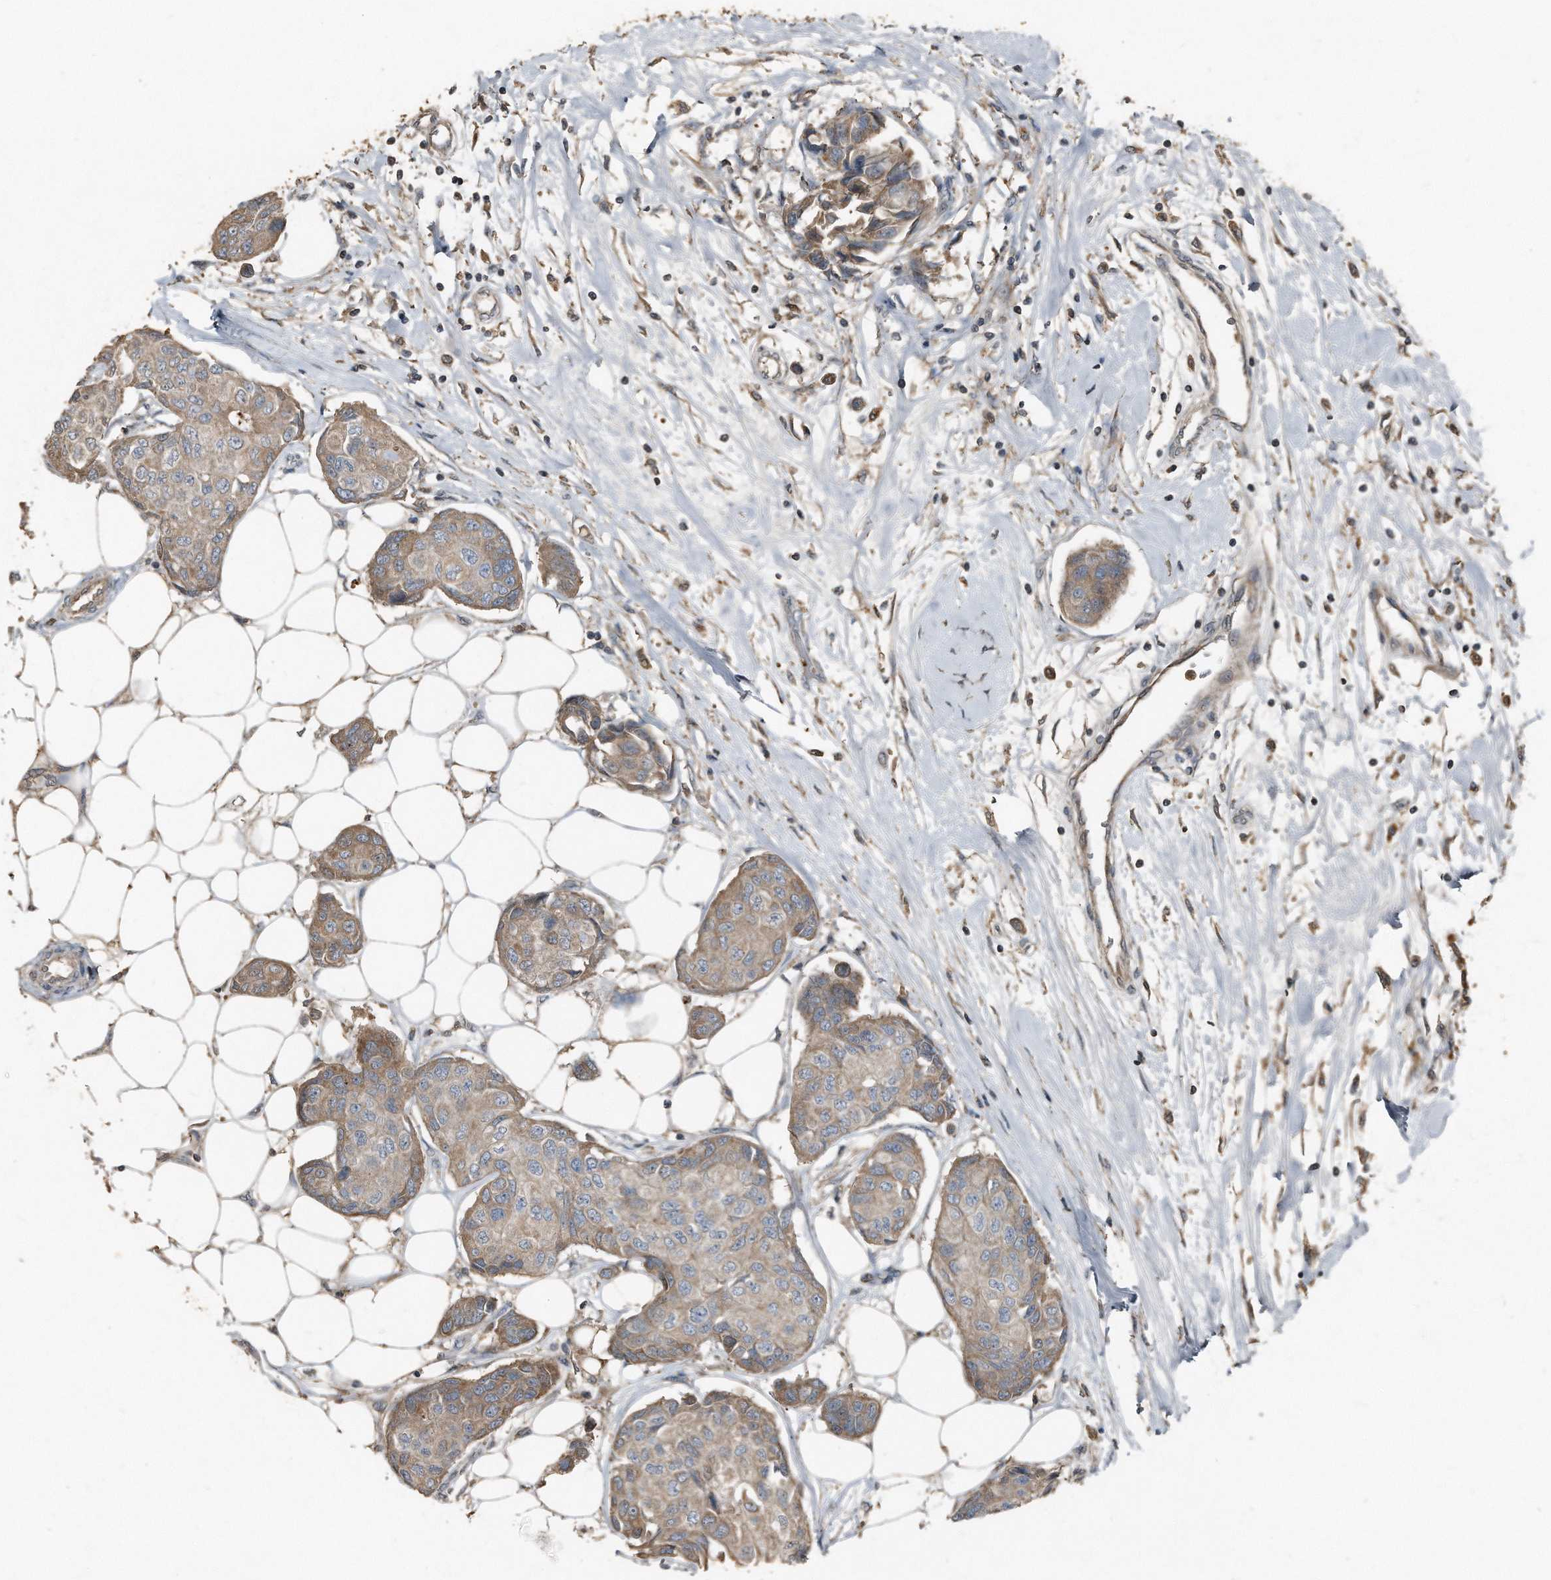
{"staining": {"intensity": "weak", "quantity": "25%-75%", "location": "cytoplasmic/membranous"}, "tissue": "breast cancer", "cell_type": "Tumor cells", "image_type": "cancer", "snomed": [{"axis": "morphology", "description": "Duct carcinoma"}, {"axis": "topography", "description": "Breast"}], "caption": "A brown stain shows weak cytoplasmic/membranous expression of a protein in human breast cancer tumor cells. The staining is performed using DAB brown chromogen to label protein expression. The nuclei are counter-stained blue using hematoxylin.", "gene": "C9", "patient": {"sex": "female", "age": 80}}